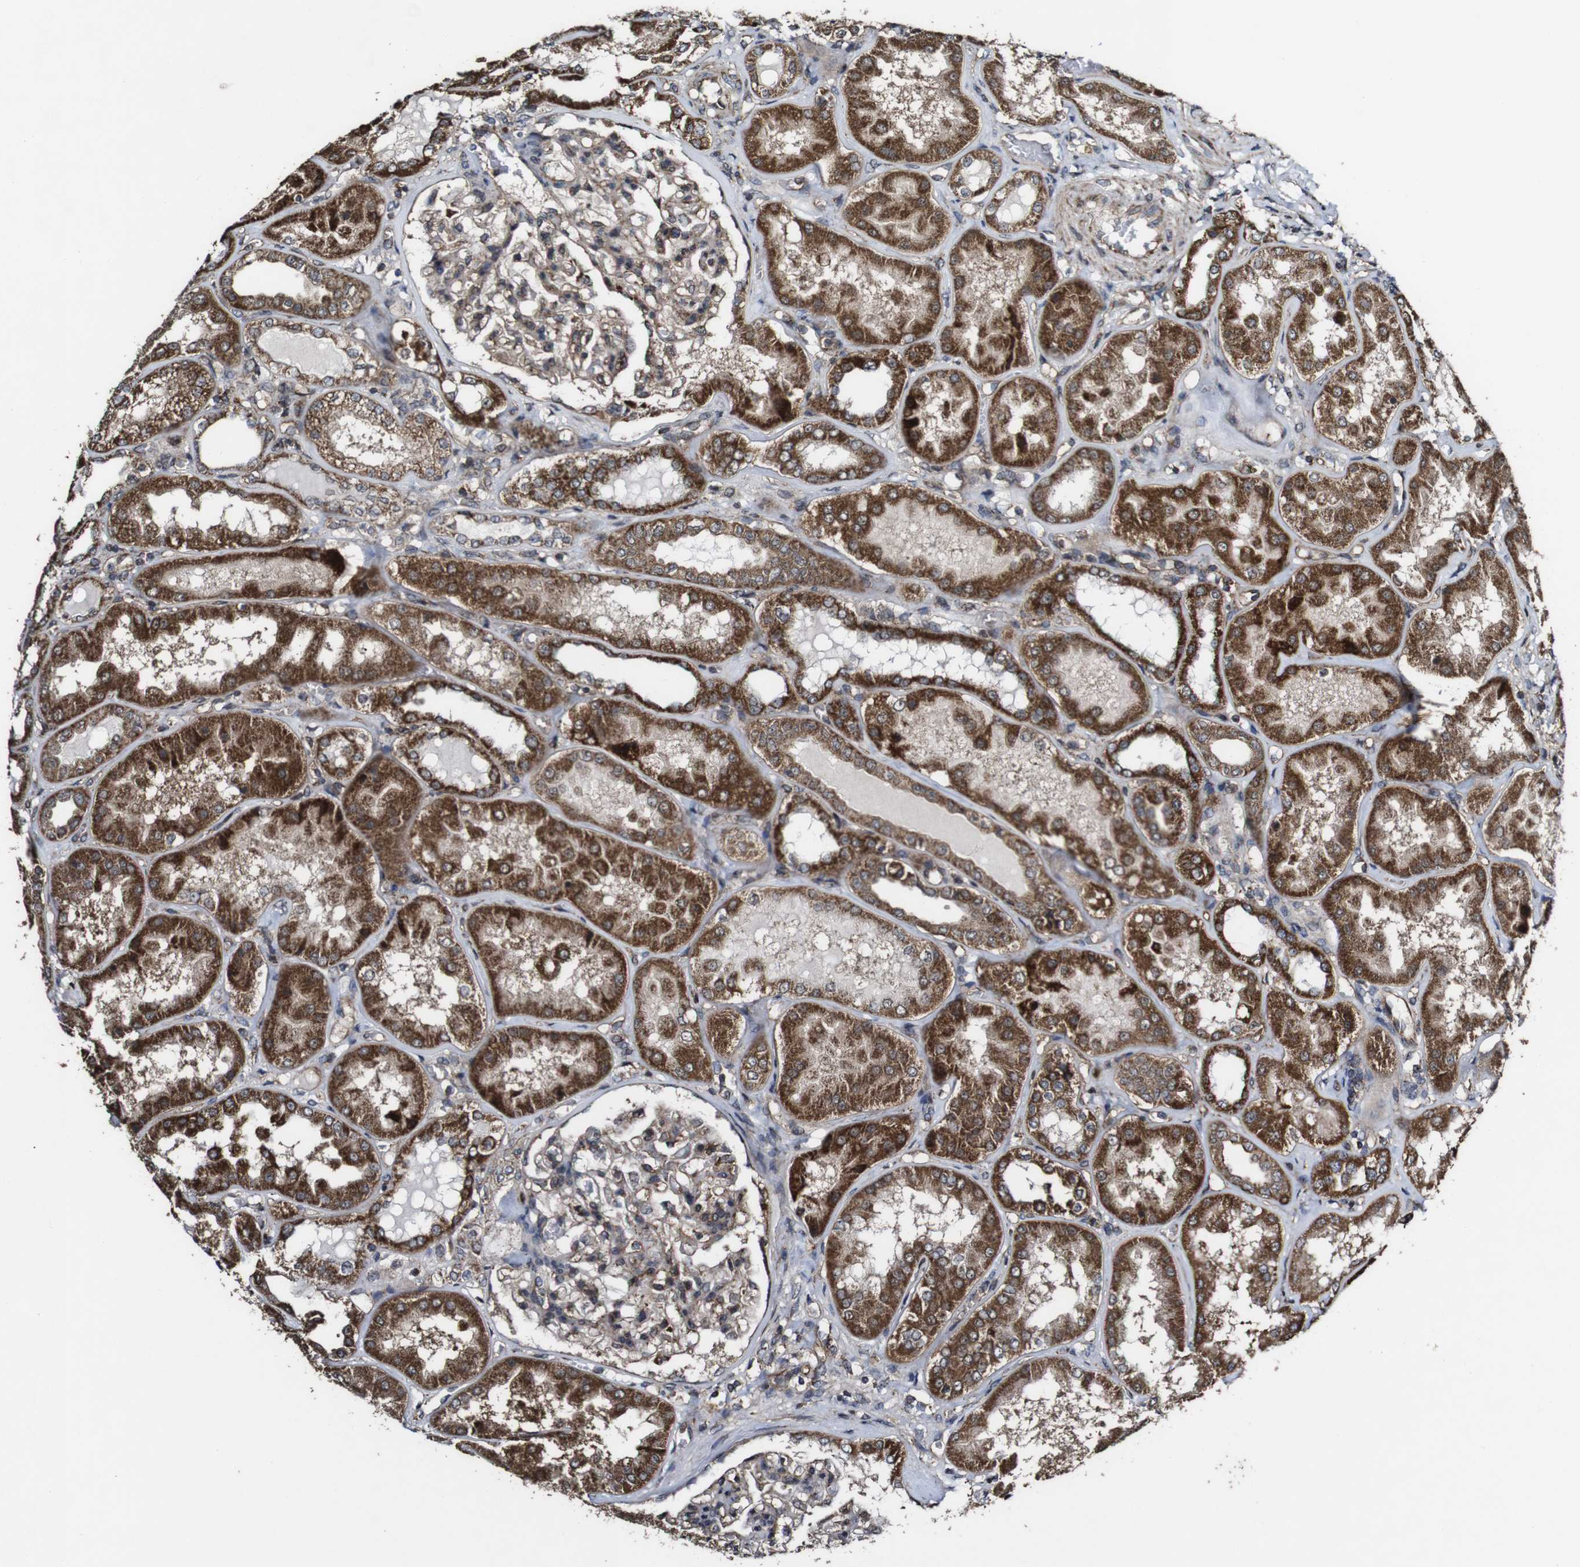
{"staining": {"intensity": "moderate", "quantity": "25%-75%", "location": "cytoplasmic/membranous"}, "tissue": "kidney", "cell_type": "Cells in glomeruli", "image_type": "normal", "snomed": [{"axis": "morphology", "description": "Normal tissue, NOS"}, {"axis": "topography", "description": "Kidney"}], "caption": "This photomicrograph displays immunohistochemistry staining of benign human kidney, with medium moderate cytoplasmic/membranous staining in approximately 25%-75% of cells in glomeruli.", "gene": "BTN3A3", "patient": {"sex": "female", "age": 56}}